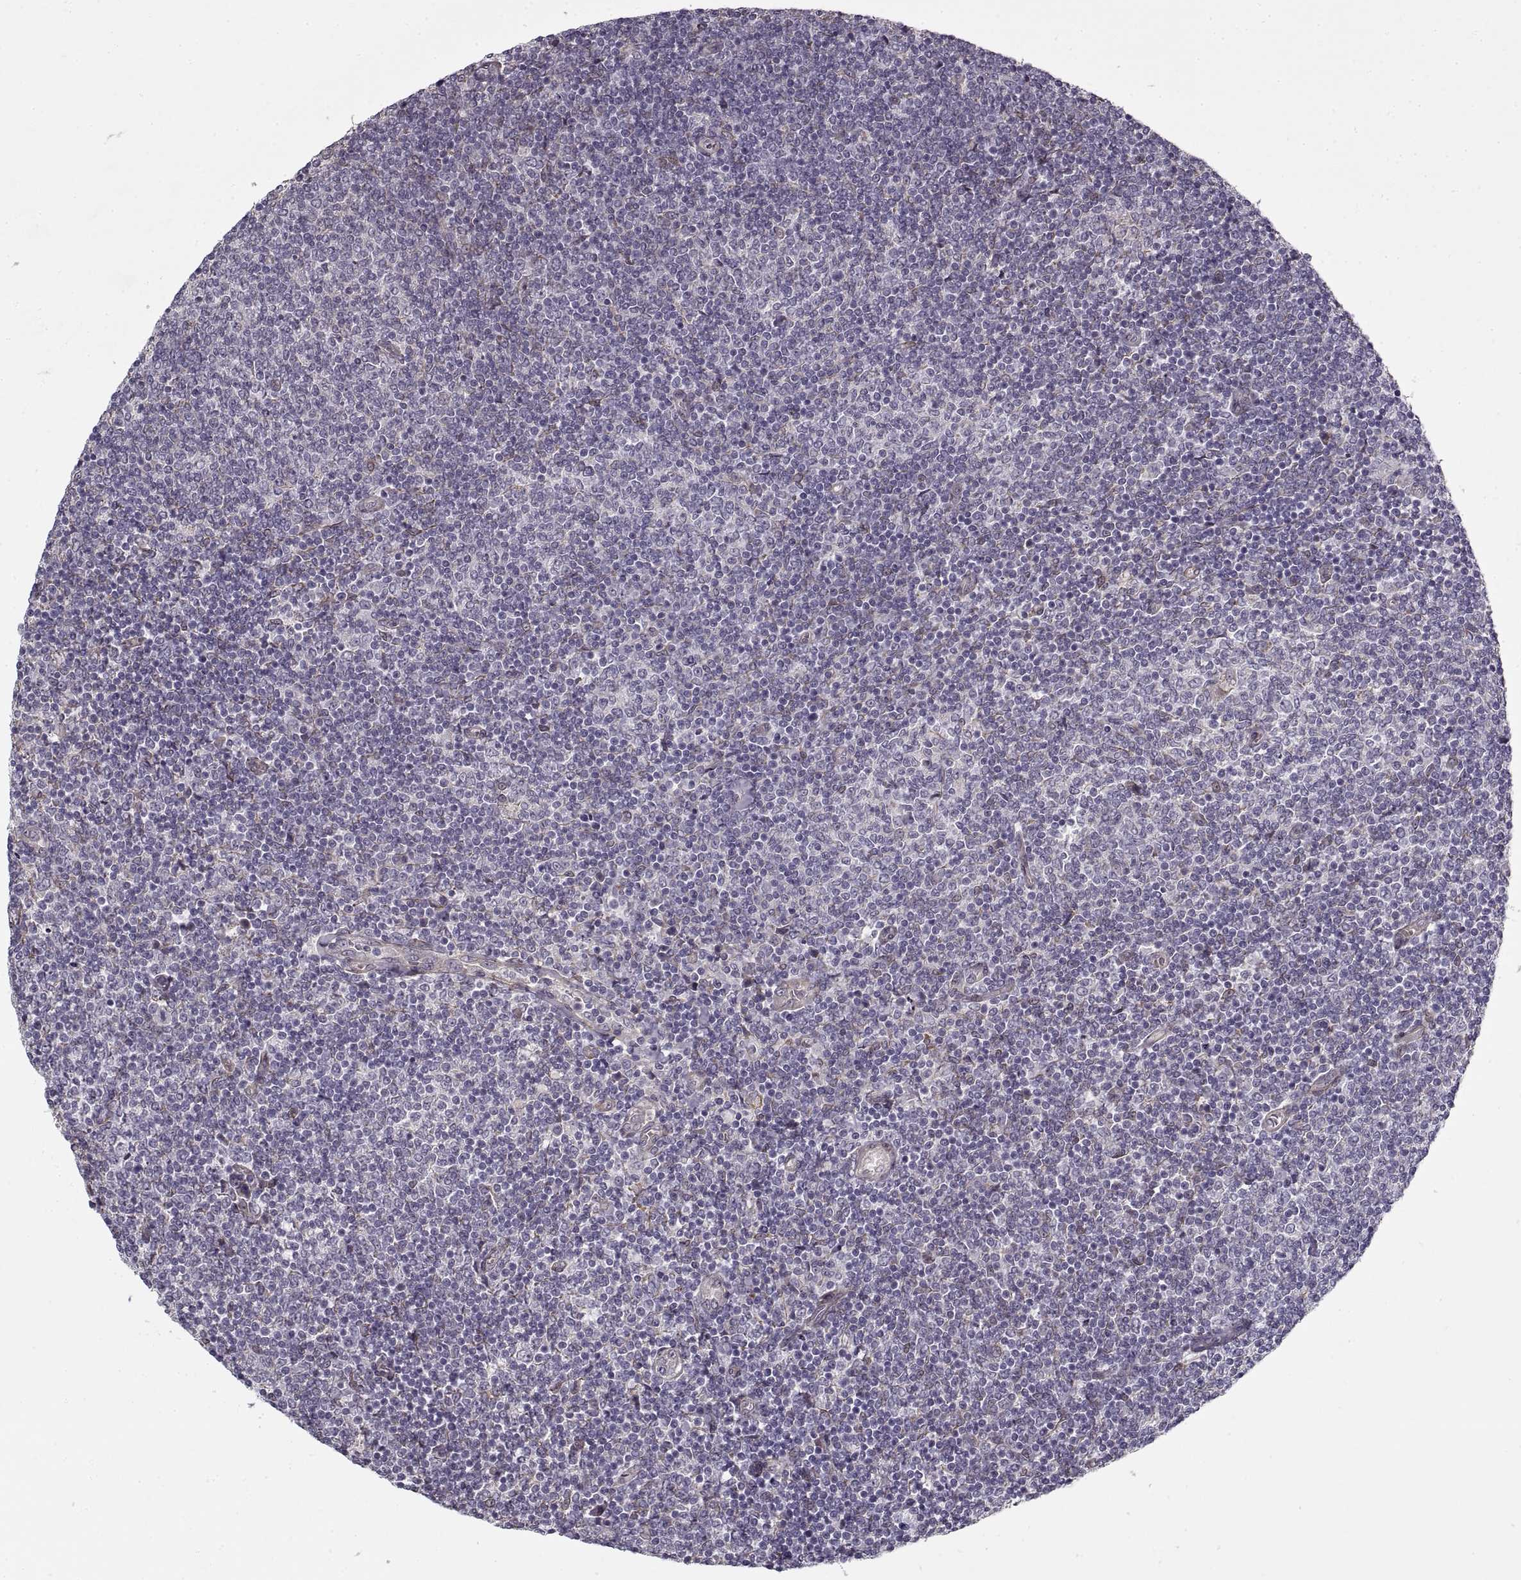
{"staining": {"intensity": "negative", "quantity": "none", "location": "none"}, "tissue": "lymphoma", "cell_type": "Tumor cells", "image_type": "cancer", "snomed": [{"axis": "morphology", "description": "Malignant lymphoma, non-Hodgkin's type, Low grade"}, {"axis": "topography", "description": "Lymph node"}], "caption": "Tumor cells are negative for brown protein staining in malignant lymphoma, non-Hodgkin's type (low-grade).", "gene": "LAMB2", "patient": {"sex": "male", "age": 52}}